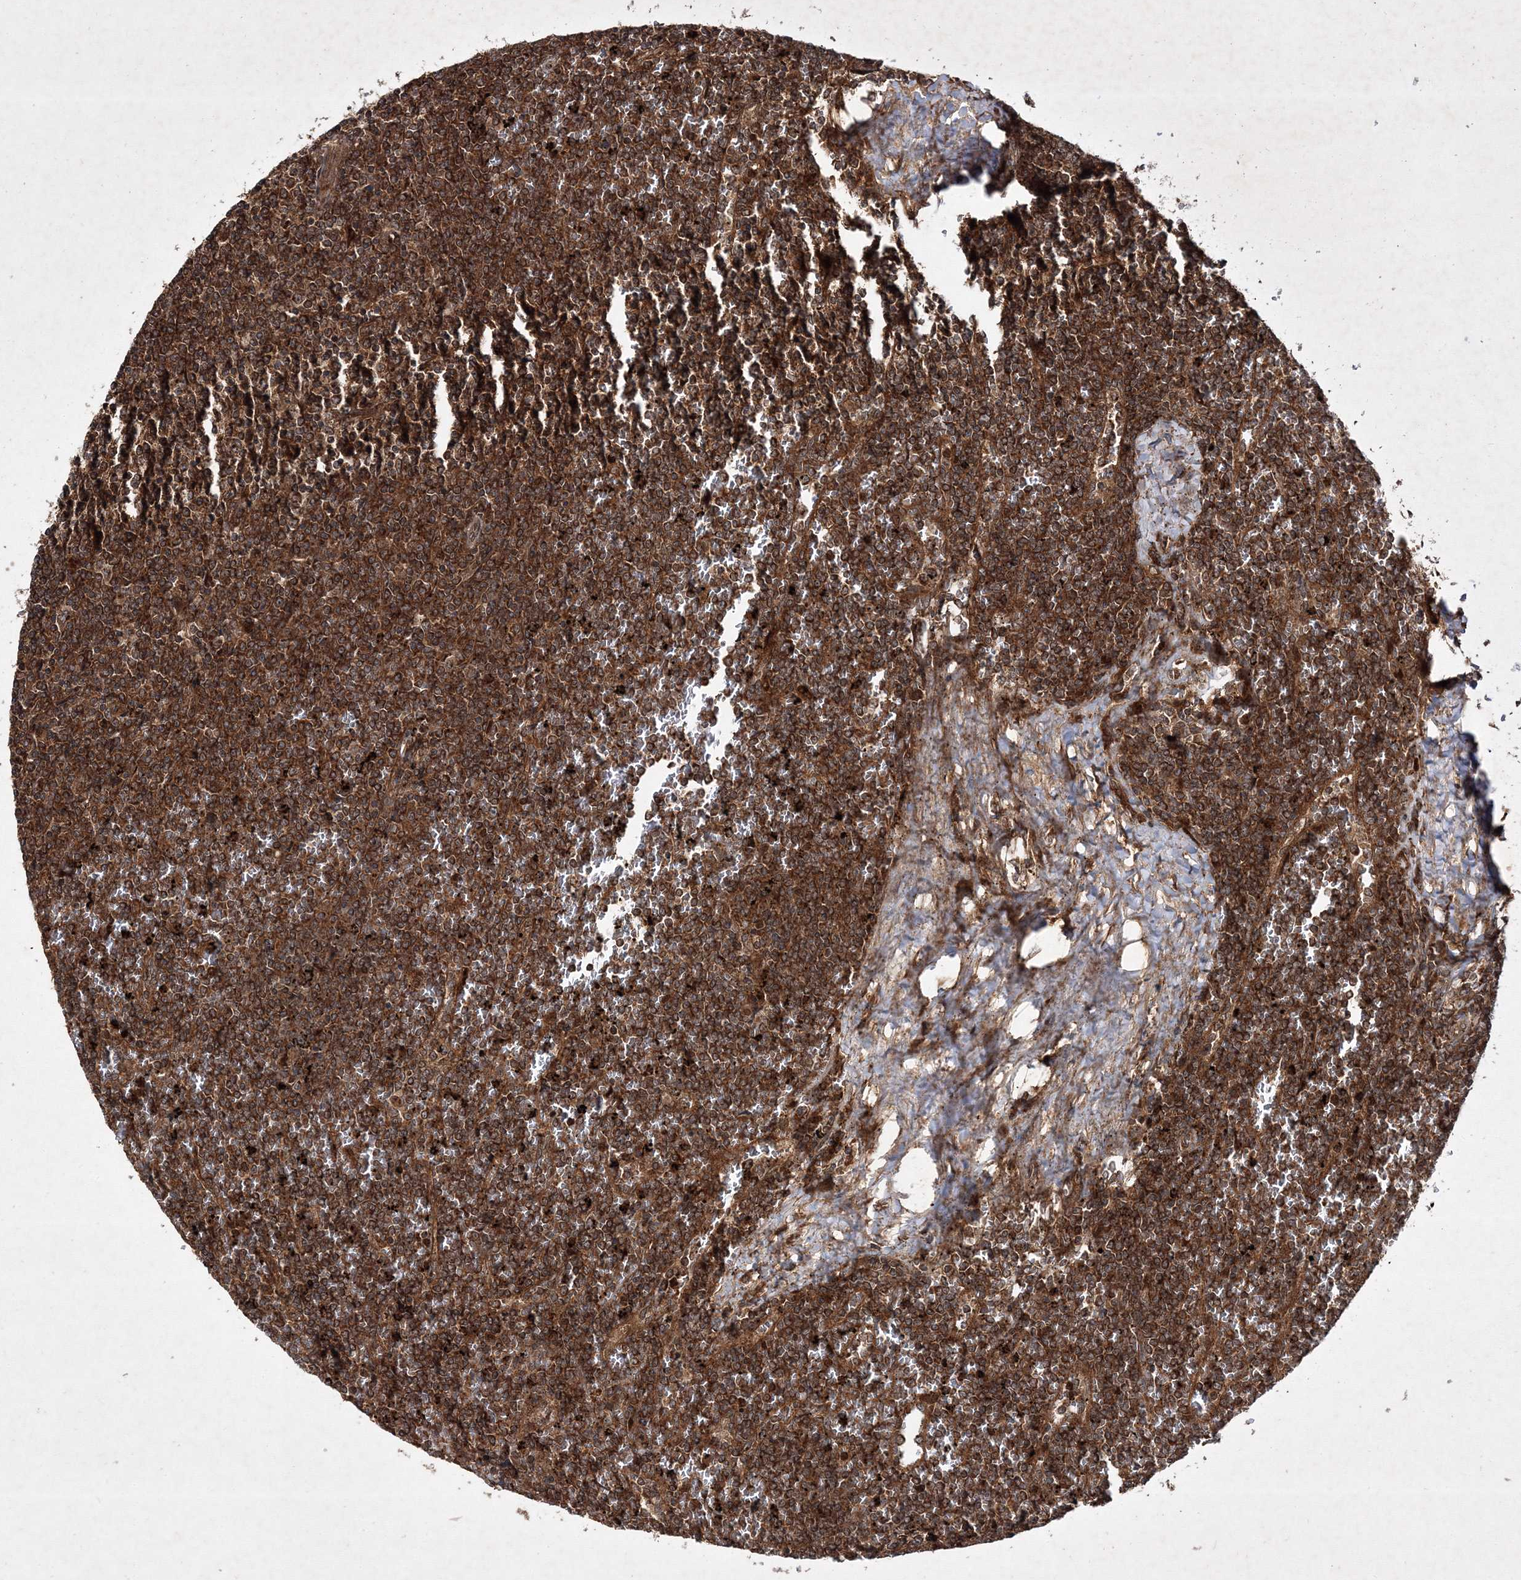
{"staining": {"intensity": "strong", "quantity": ">75%", "location": "cytoplasmic/membranous"}, "tissue": "lymphoma", "cell_type": "Tumor cells", "image_type": "cancer", "snomed": [{"axis": "morphology", "description": "Malignant lymphoma, non-Hodgkin's type, Low grade"}, {"axis": "topography", "description": "Spleen"}], "caption": "IHC of malignant lymphoma, non-Hodgkin's type (low-grade) shows high levels of strong cytoplasmic/membranous staining in approximately >75% of tumor cells.", "gene": "DNAJC13", "patient": {"sex": "female", "age": 19}}